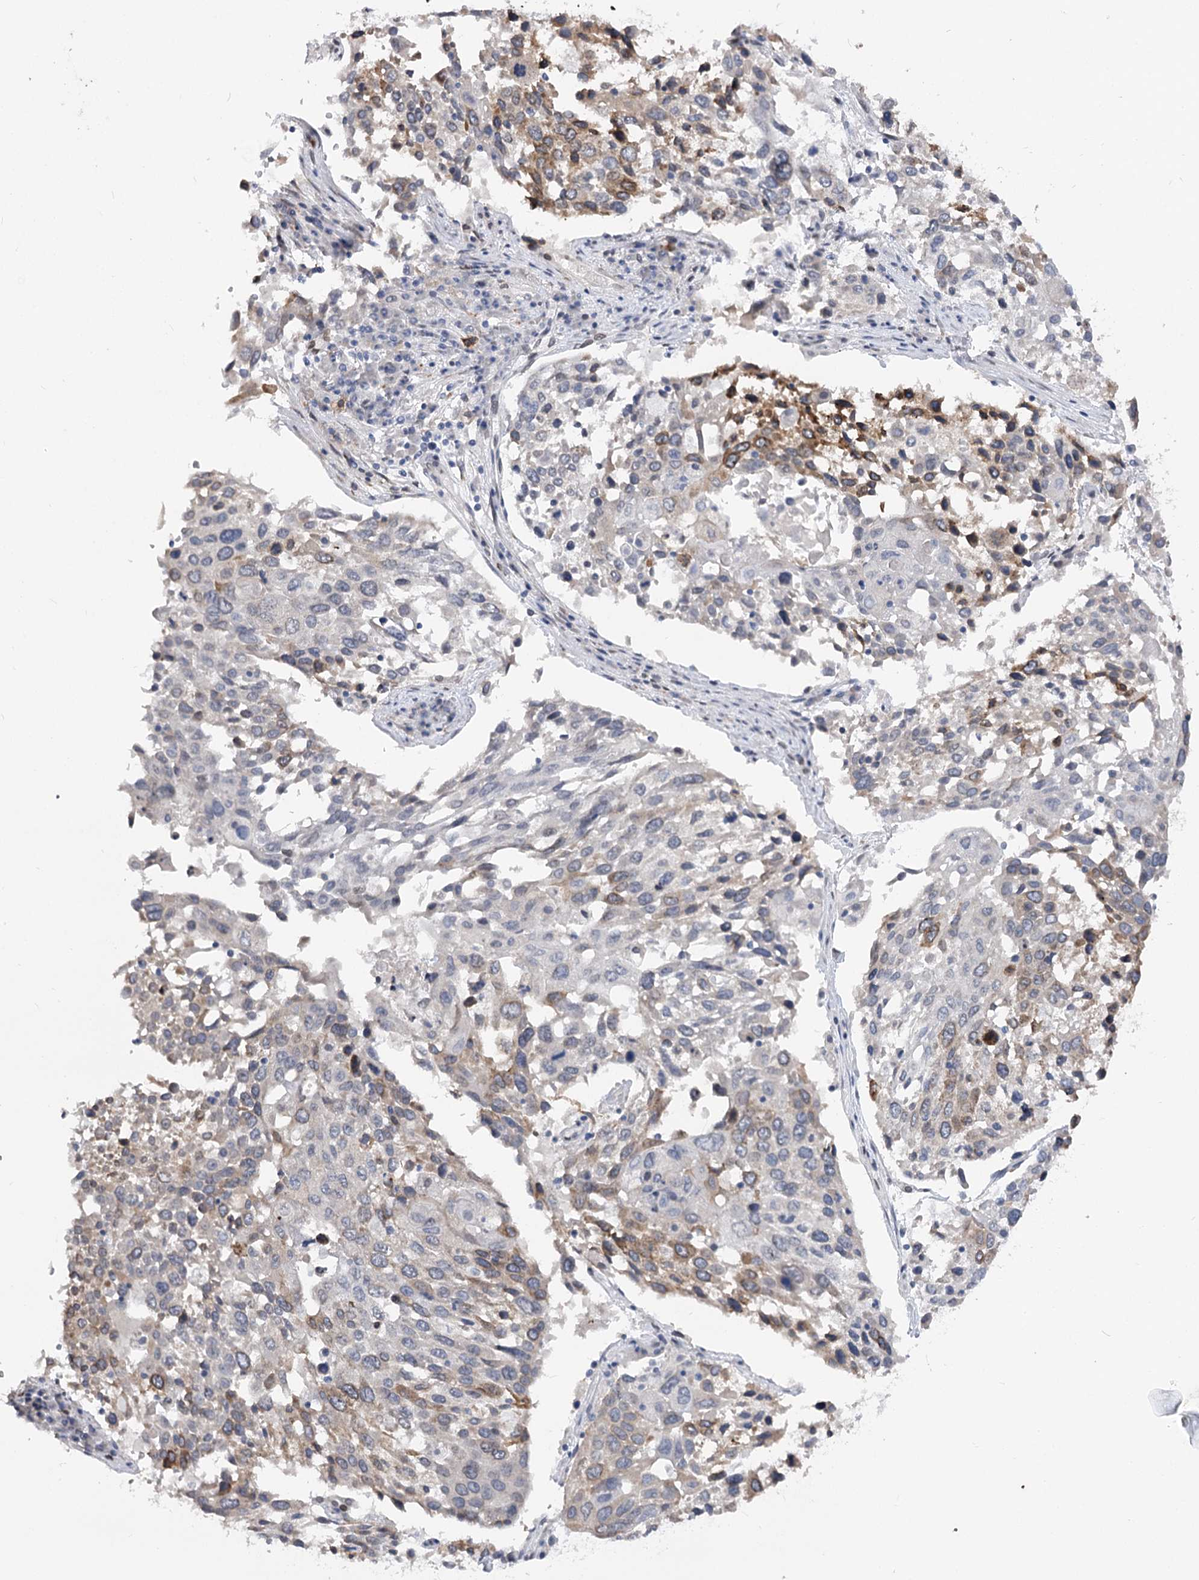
{"staining": {"intensity": "moderate", "quantity": "<25%", "location": "cytoplasmic/membranous"}, "tissue": "lung cancer", "cell_type": "Tumor cells", "image_type": "cancer", "snomed": [{"axis": "morphology", "description": "Squamous cell carcinoma, NOS"}, {"axis": "topography", "description": "Lung"}], "caption": "Immunohistochemical staining of lung cancer (squamous cell carcinoma) shows moderate cytoplasmic/membranous protein expression in approximately <25% of tumor cells.", "gene": "TMEM201", "patient": {"sex": "male", "age": 65}}